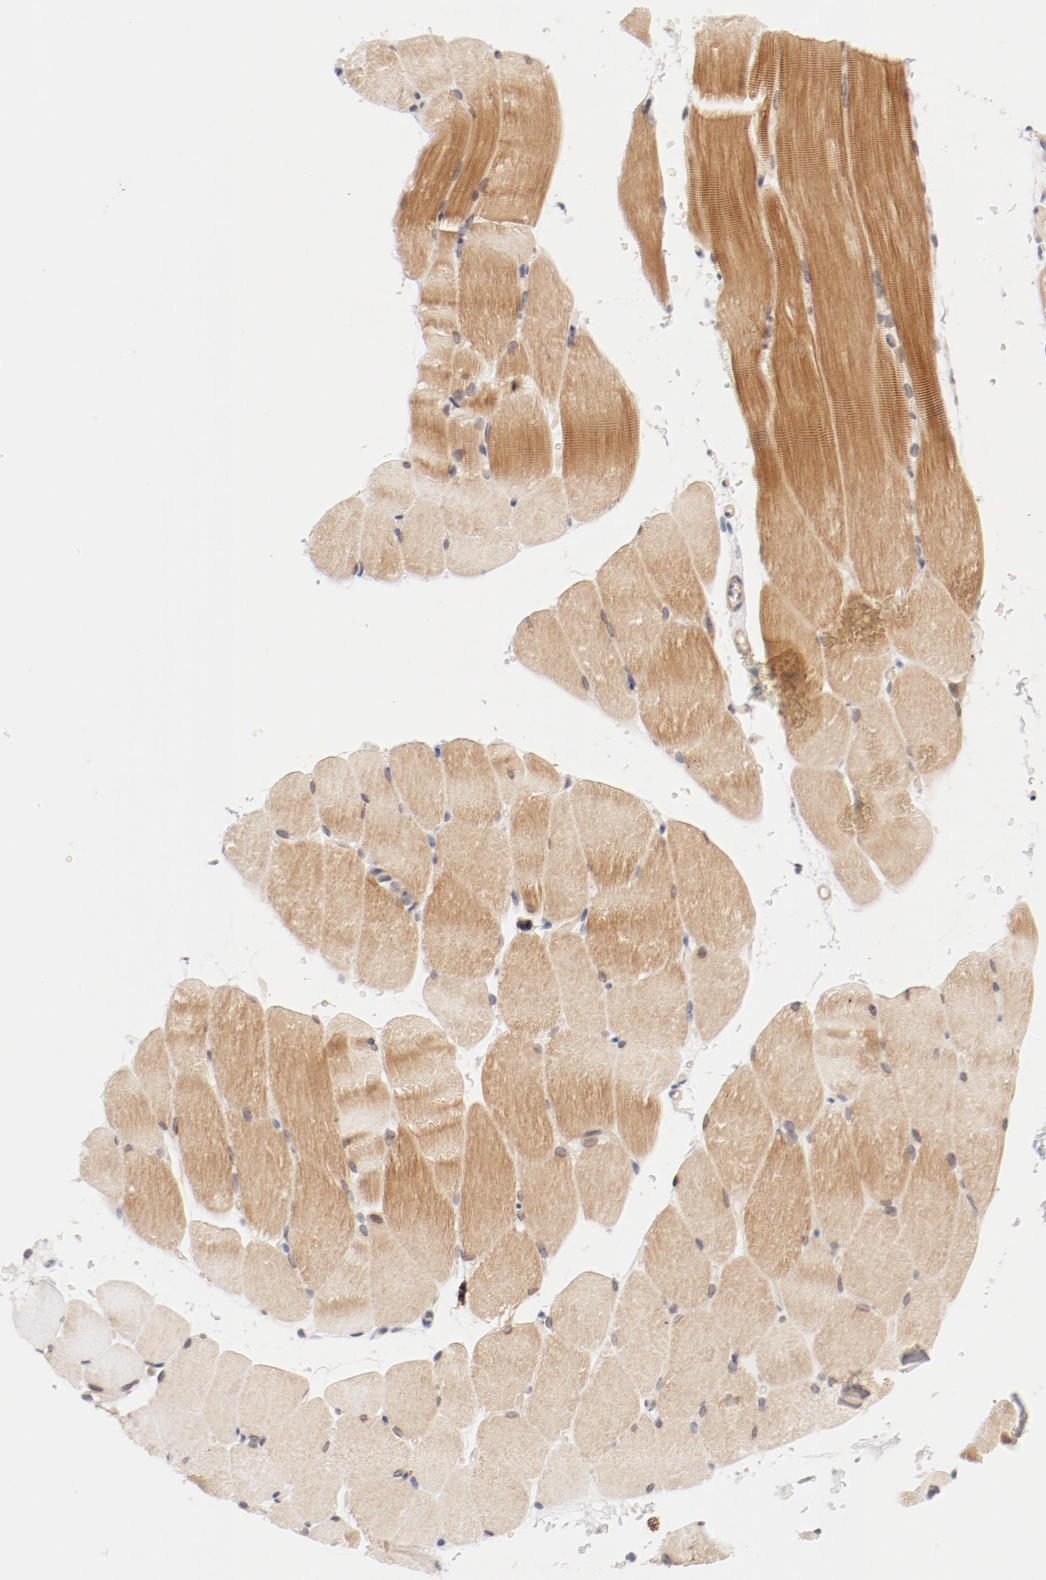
{"staining": {"intensity": "moderate", "quantity": "25%-75%", "location": "cytoplasmic/membranous"}, "tissue": "skeletal muscle", "cell_type": "Myocytes", "image_type": "normal", "snomed": [{"axis": "morphology", "description": "Normal tissue, NOS"}, {"axis": "topography", "description": "Skeletal muscle"}], "caption": "The photomicrograph demonstrates staining of benign skeletal muscle, revealing moderate cytoplasmic/membranous protein expression (brown color) within myocytes.", "gene": "ZNF267", "patient": {"sex": "female", "age": 37}}